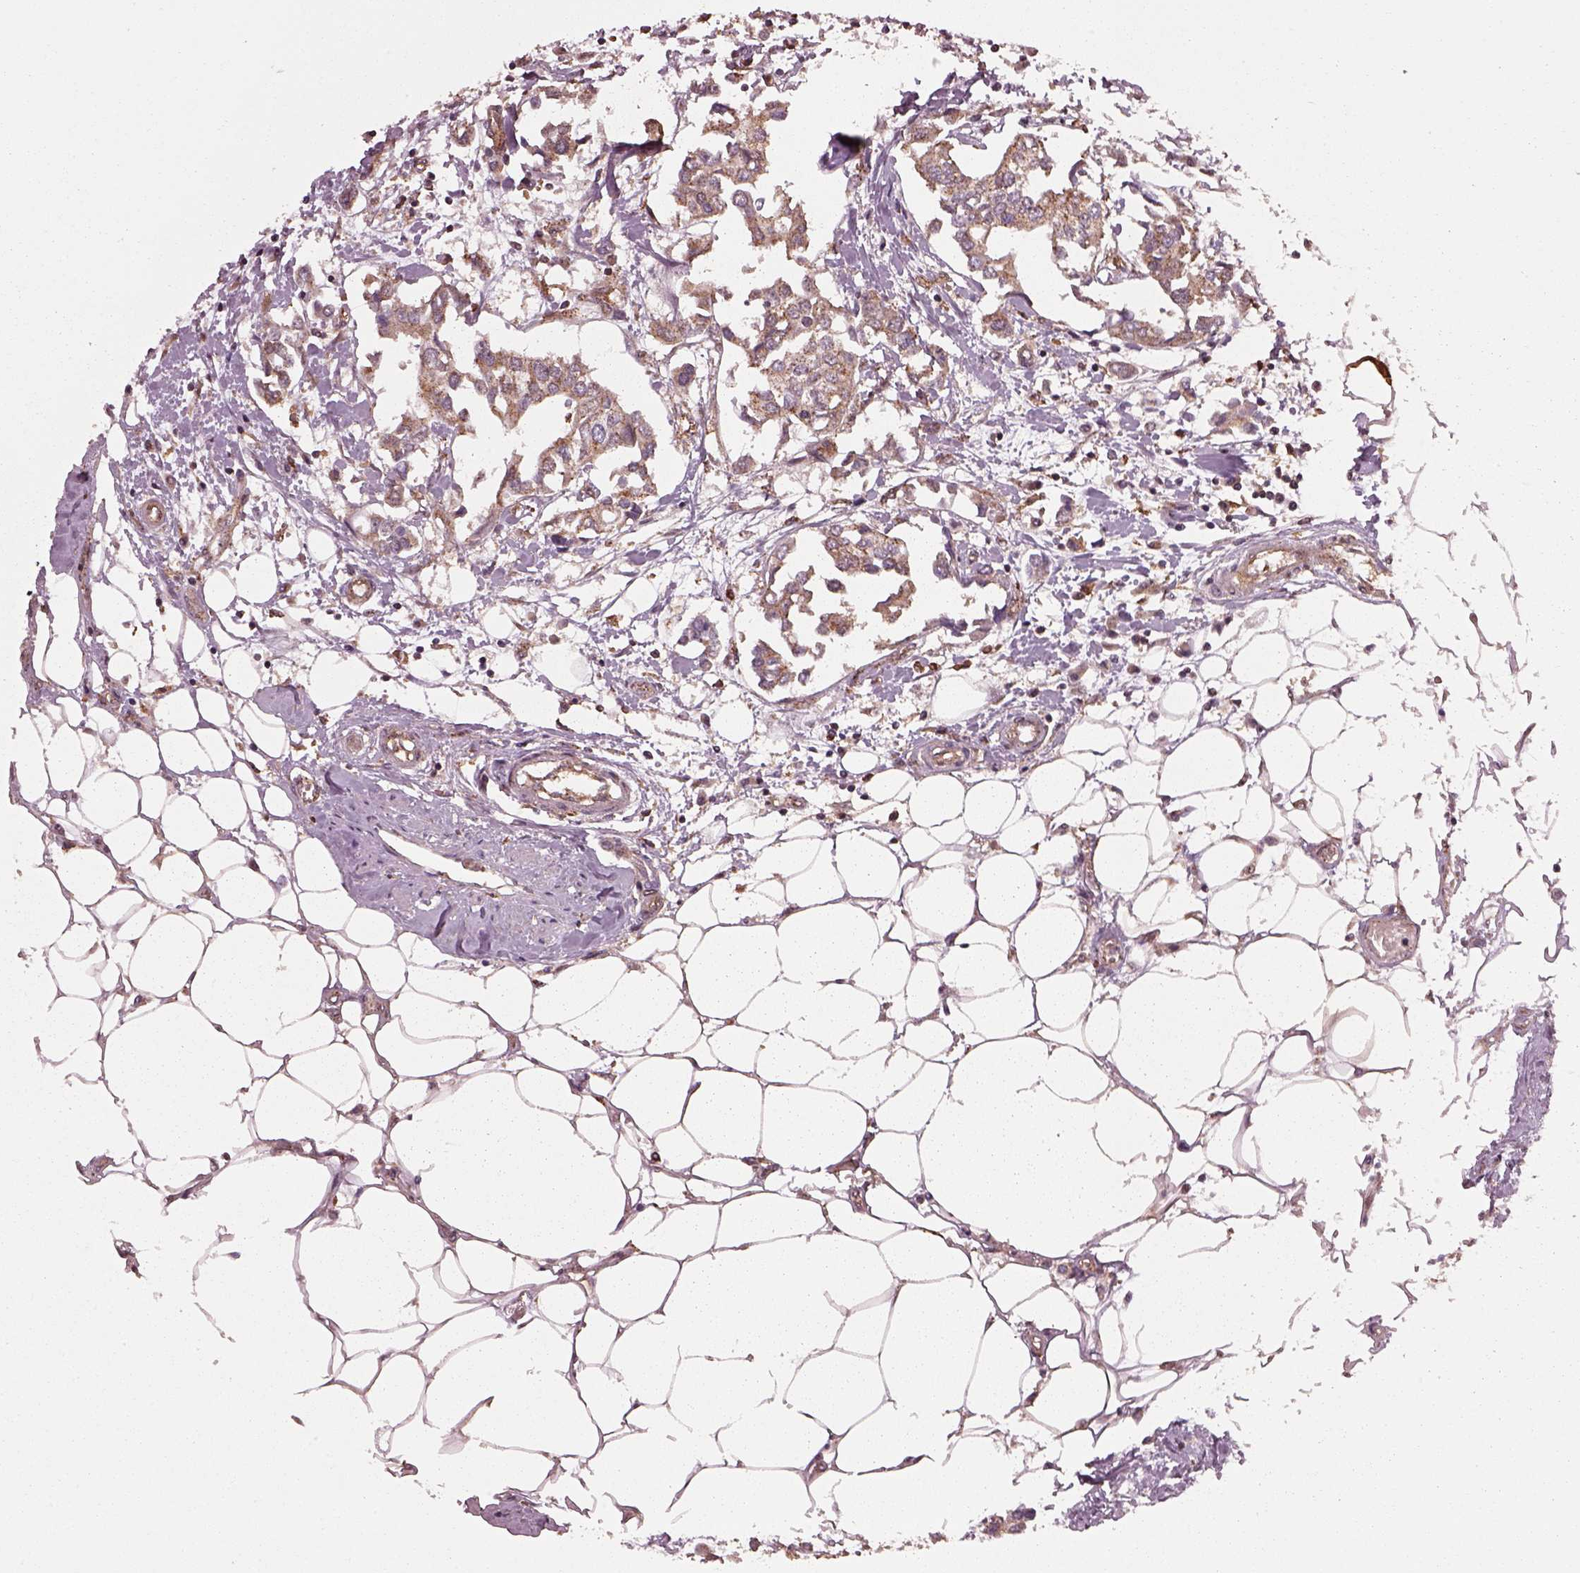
{"staining": {"intensity": "moderate", "quantity": "<25%", "location": "cytoplasmic/membranous"}, "tissue": "breast cancer", "cell_type": "Tumor cells", "image_type": "cancer", "snomed": [{"axis": "morphology", "description": "Duct carcinoma"}, {"axis": "topography", "description": "Breast"}], "caption": "Immunohistochemical staining of breast intraductal carcinoma exhibits low levels of moderate cytoplasmic/membranous positivity in approximately <25% of tumor cells. Ihc stains the protein in brown and the nuclei are stained blue.", "gene": "WASHC2A", "patient": {"sex": "female", "age": 83}}